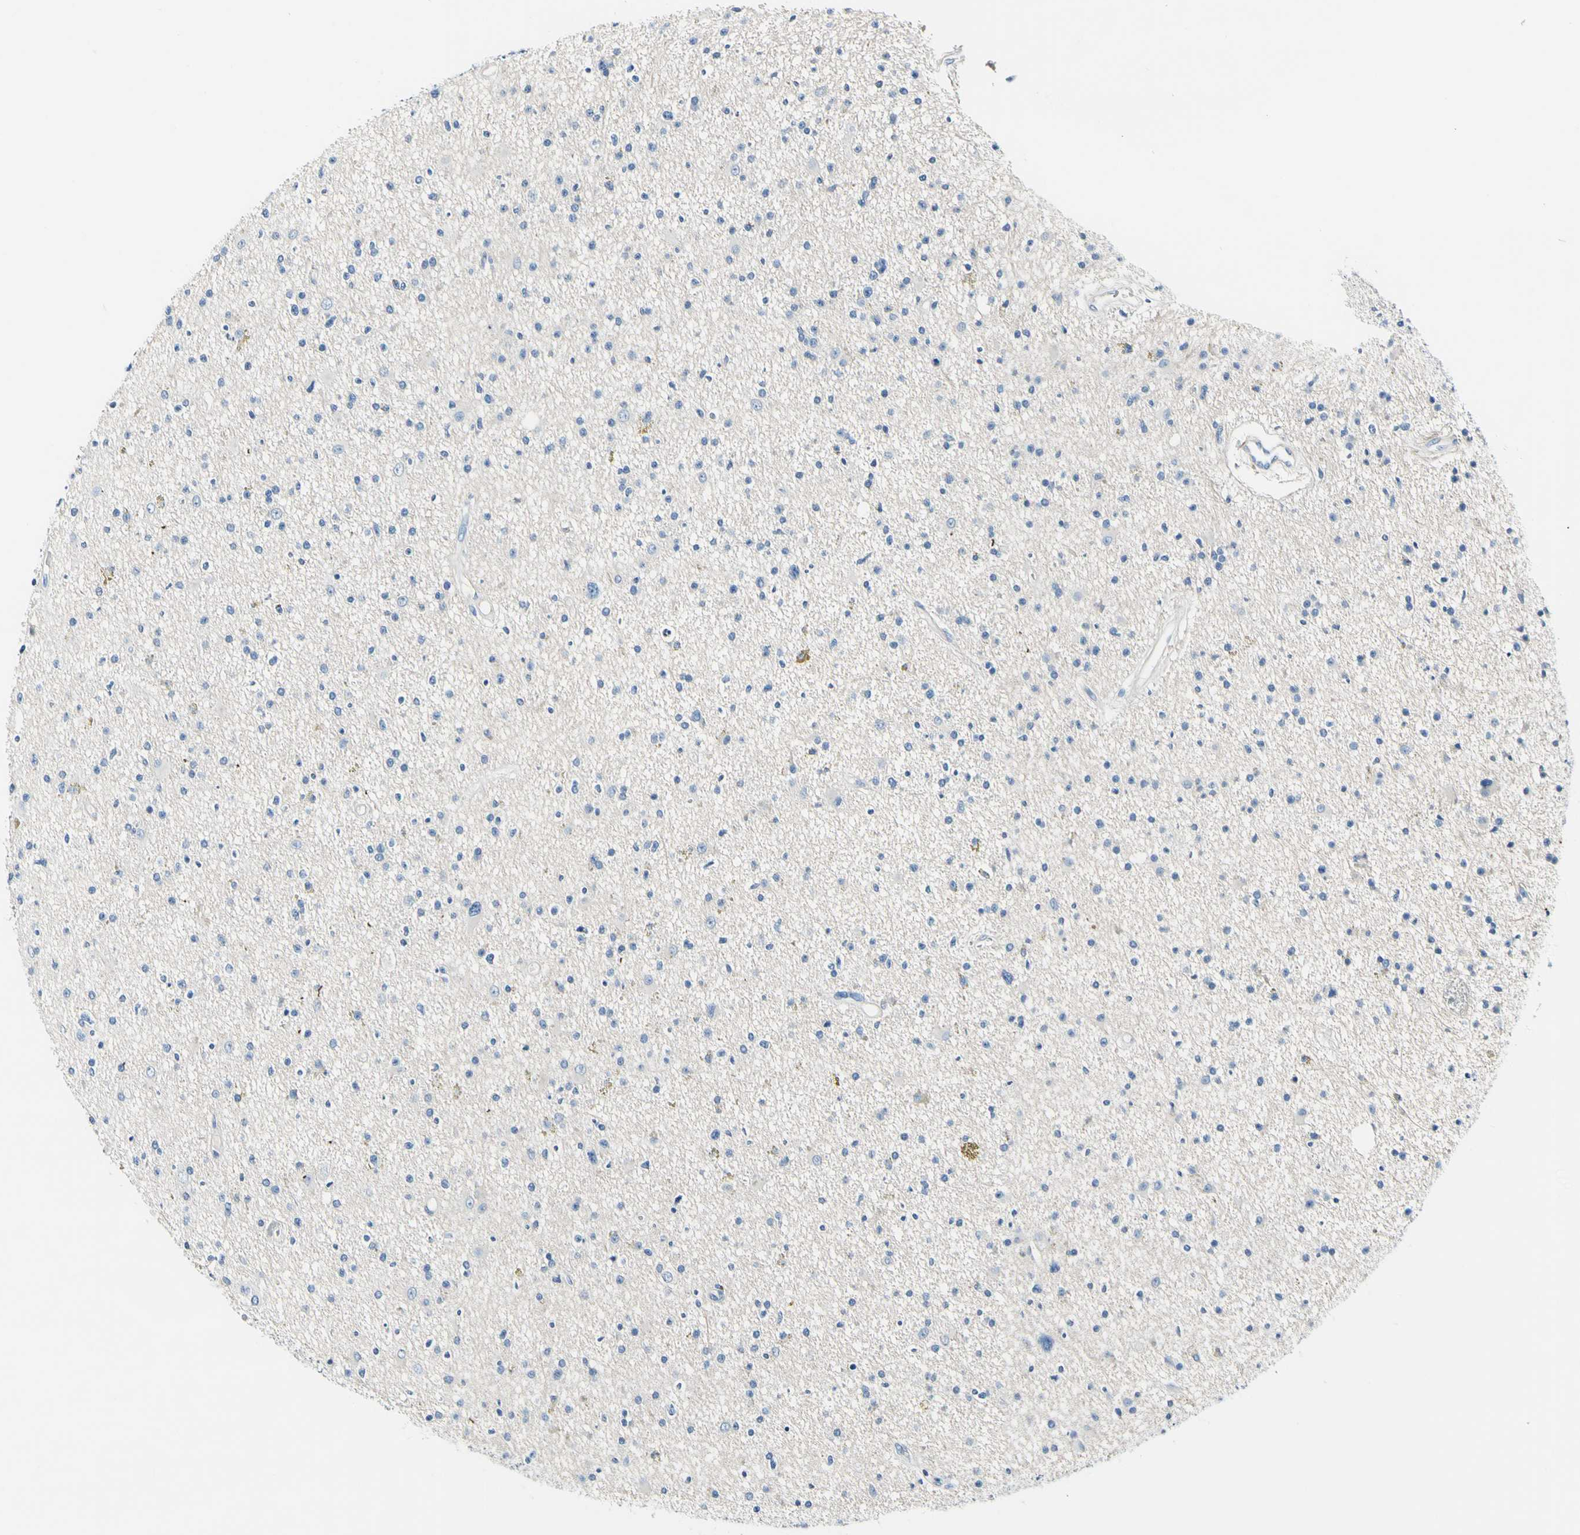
{"staining": {"intensity": "negative", "quantity": "none", "location": "none"}, "tissue": "glioma", "cell_type": "Tumor cells", "image_type": "cancer", "snomed": [{"axis": "morphology", "description": "Glioma, malignant, High grade"}, {"axis": "topography", "description": "Brain"}], "caption": "The IHC image has no significant positivity in tumor cells of malignant high-grade glioma tissue.", "gene": "COL6A3", "patient": {"sex": "male", "age": 33}}